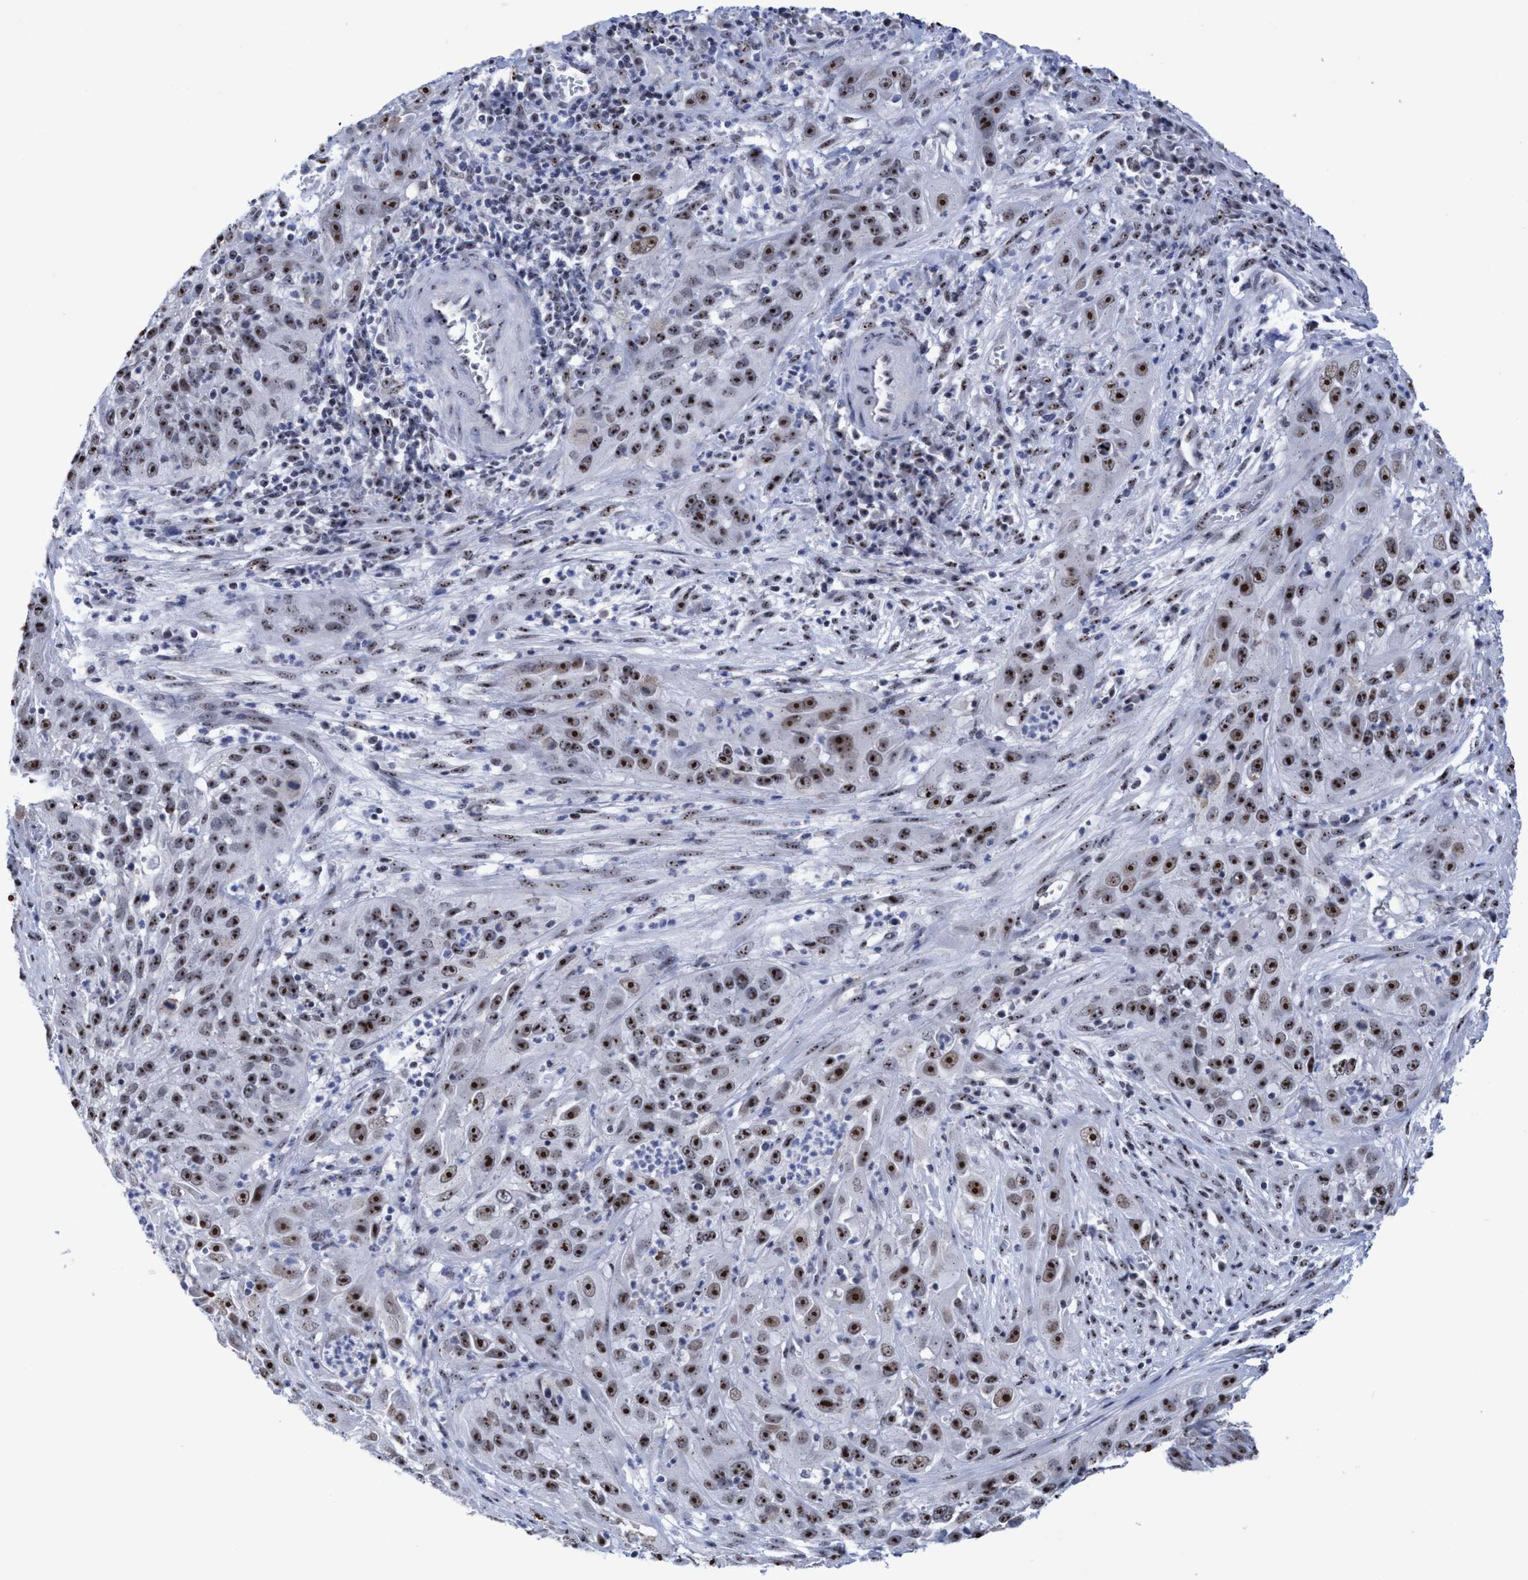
{"staining": {"intensity": "strong", "quantity": ">75%", "location": "nuclear"}, "tissue": "cervical cancer", "cell_type": "Tumor cells", "image_type": "cancer", "snomed": [{"axis": "morphology", "description": "Squamous cell carcinoma, NOS"}, {"axis": "topography", "description": "Cervix"}], "caption": "Immunohistochemistry photomicrograph of neoplastic tissue: cervical squamous cell carcinoma stained using immunohistochemistry shows high levels of strong protein expression localized specifically in the nuclear of tumor cells, appearing as a nuclear brown color.", "gene": "EFCAB10", "patient": {"sex": "female", "age": 32}}